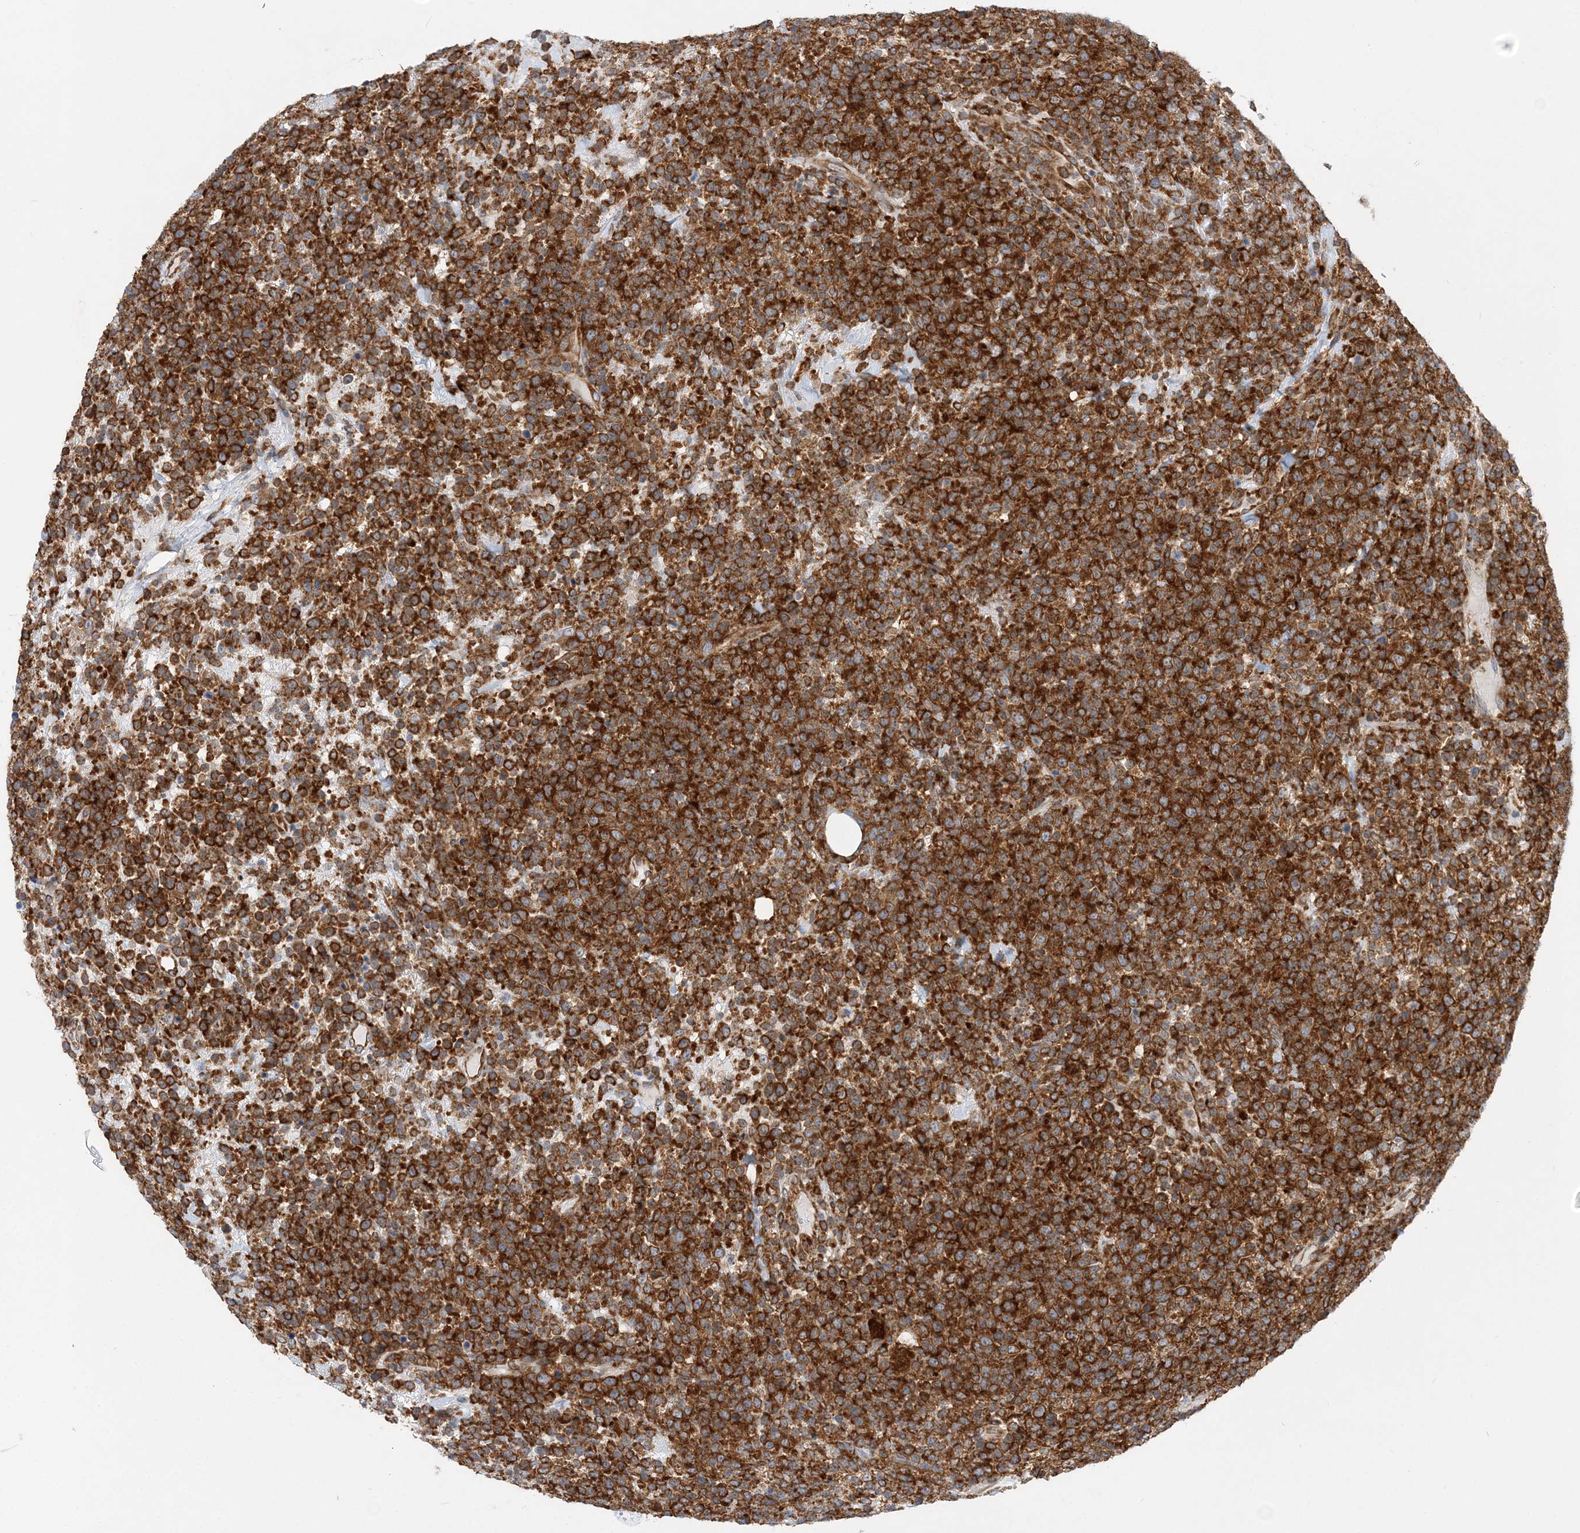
{"staining": {"intensity": "strong", "quantity": ">75%", "location": "cytoplasmic/membranous"}, "tissue": "lymphoma", "cell_type": "Tumor cells", "image_type": "cancer", "snomed": [{"axis": "morphology", "description": "Malignant lymphoma, non-Hodgkin's type, High grade"}, {"axis": "topography", "description": "Colon"}], "caption": "Malignant lymphoma, non-Hodgkin's type (high-grade) tissue demonstrates strong cytoplasmic/membranous staining in approximately >75% of tumor cells, visualized by immunohistochemistry.", "gene": "LARP4B", "patient": {"sex": "female", "age": 53}}